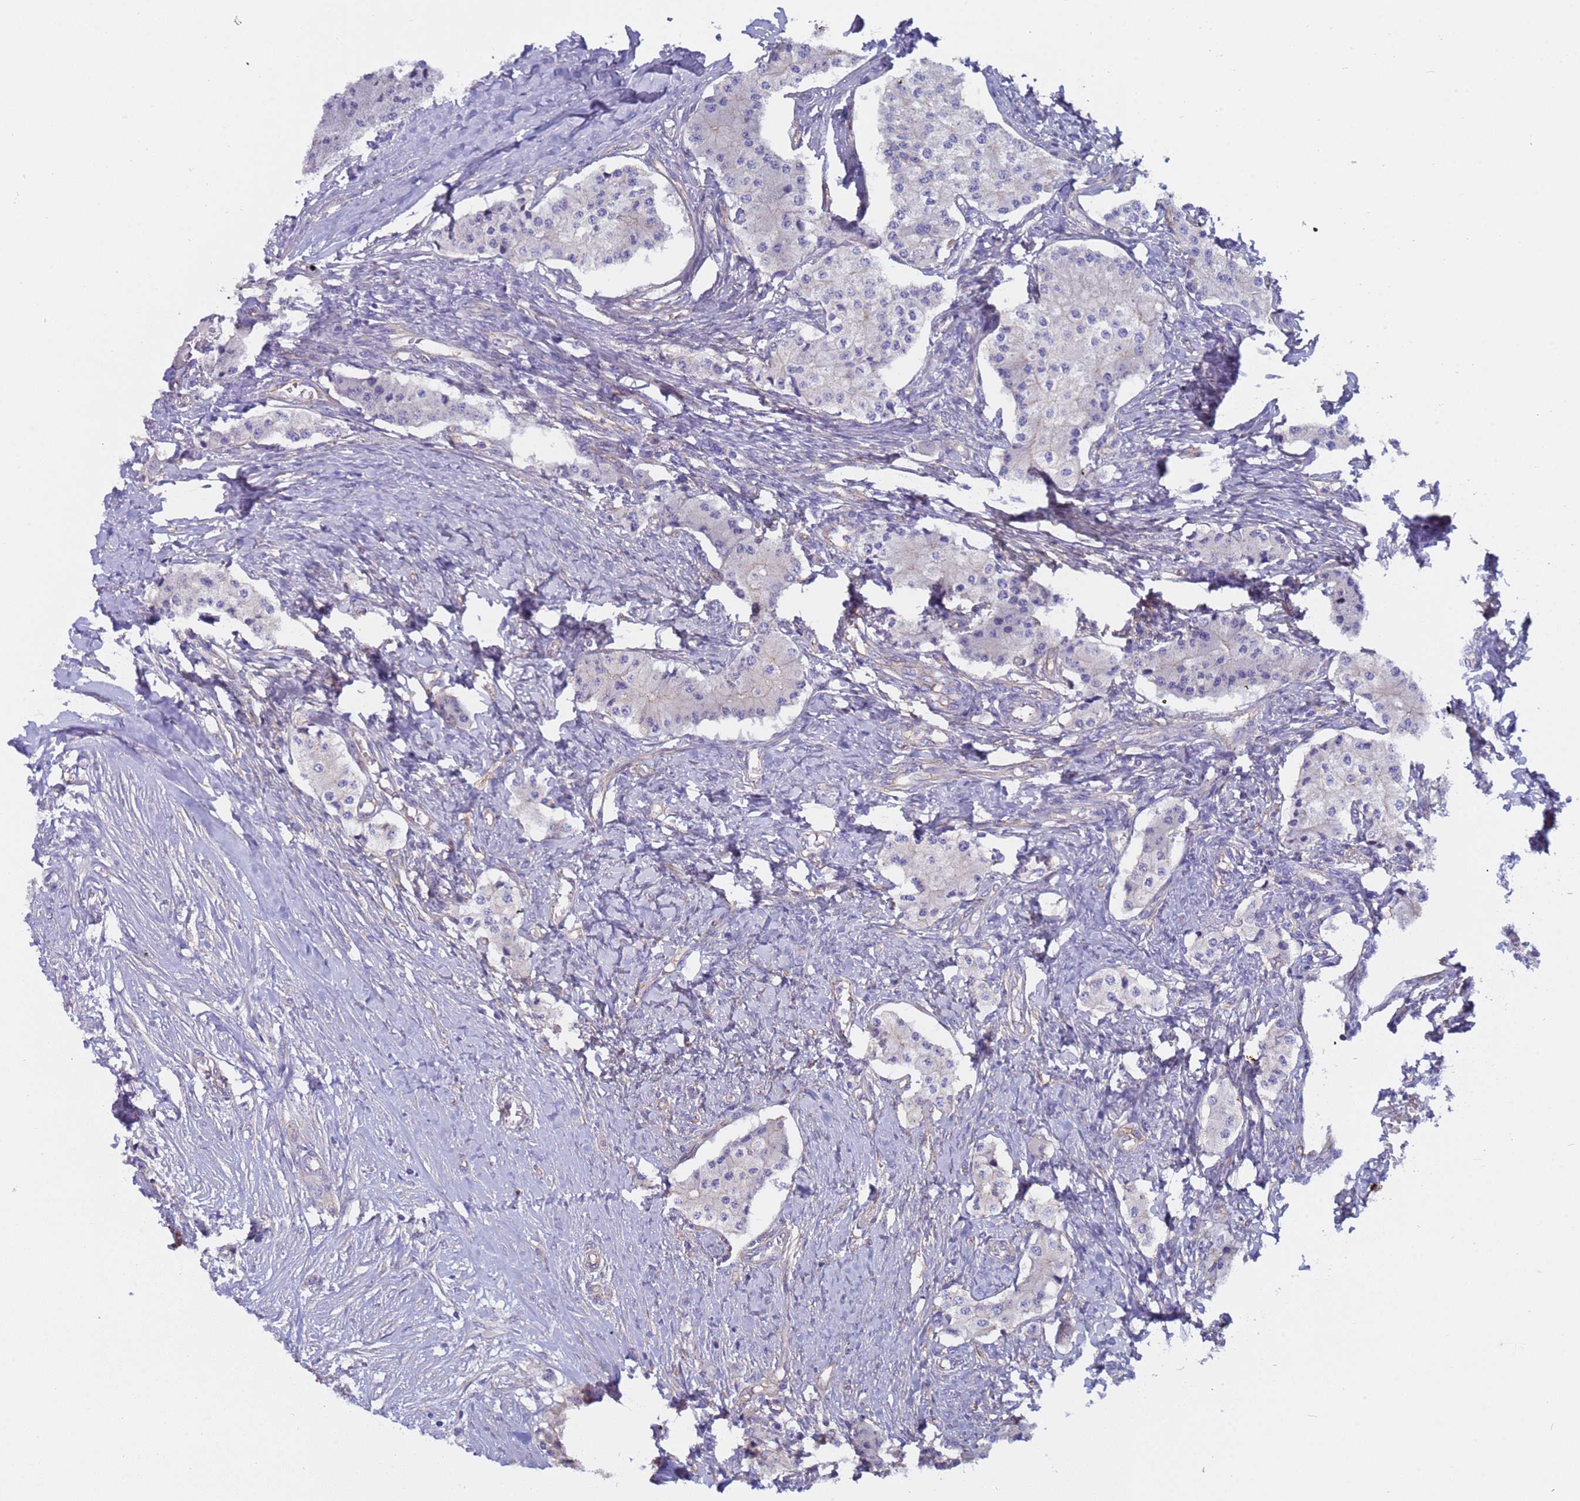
{"staining": {"intensity": "negative", "quantity": "none", "location": "none"}, "tissue": "carcinoid", "cell_type": "Tumor cells", "image_type": "cancer", "snomed": [{"axis": "morphology", "description": "Carcinoid, malignant, NOS"}, {"axis": "topography", "description": "Colon"}], "caption": "The histopathology image shows no significant staining in tumor cells of carcinoid.", "gene": "ZNF248", "patient": {"sex": "female", "age": 52}}